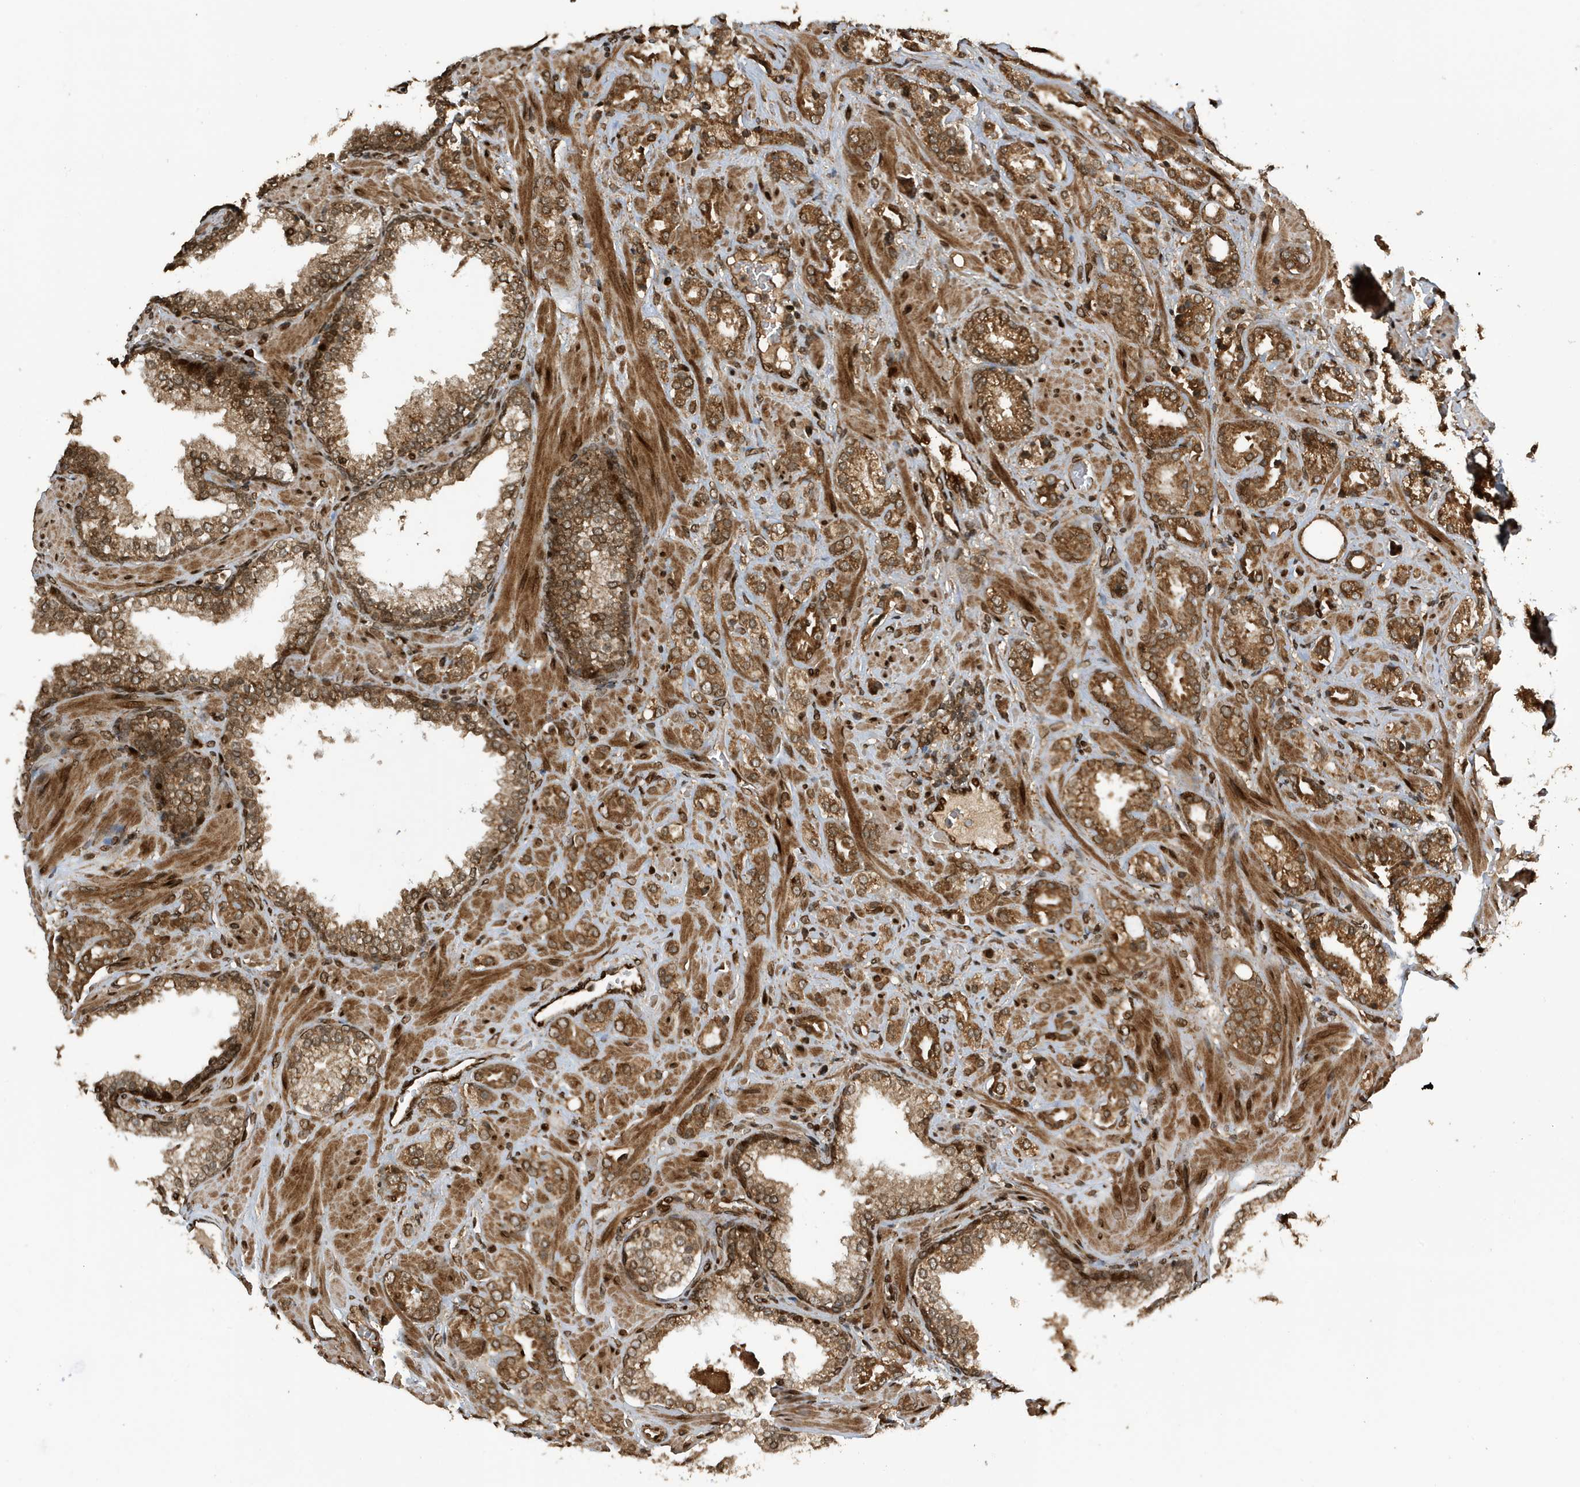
{"staining": {"intensity": "moderate", "quantity": ">75%", "location": "cytoplasmic/membranous,nuclear"}, "tissue": "prostate cancer", "cell_type": "Tumor cells", "image_type": "cancer", "snomed": [{"axis": "morphology", "description": "Adenocarcinoma, High grade"}, {"axis": "topography", "description": "Prostate"}], "caption": "High-power microscopy captured an immunohistochemistry (IHC) image of prostate cancer, revealing moderate cytoplasmic/membranous and nuclear staining in approximately >75% of tumor cells.", "gene": "DUSP18", "patient": {"sex": "male", "age": 64}}